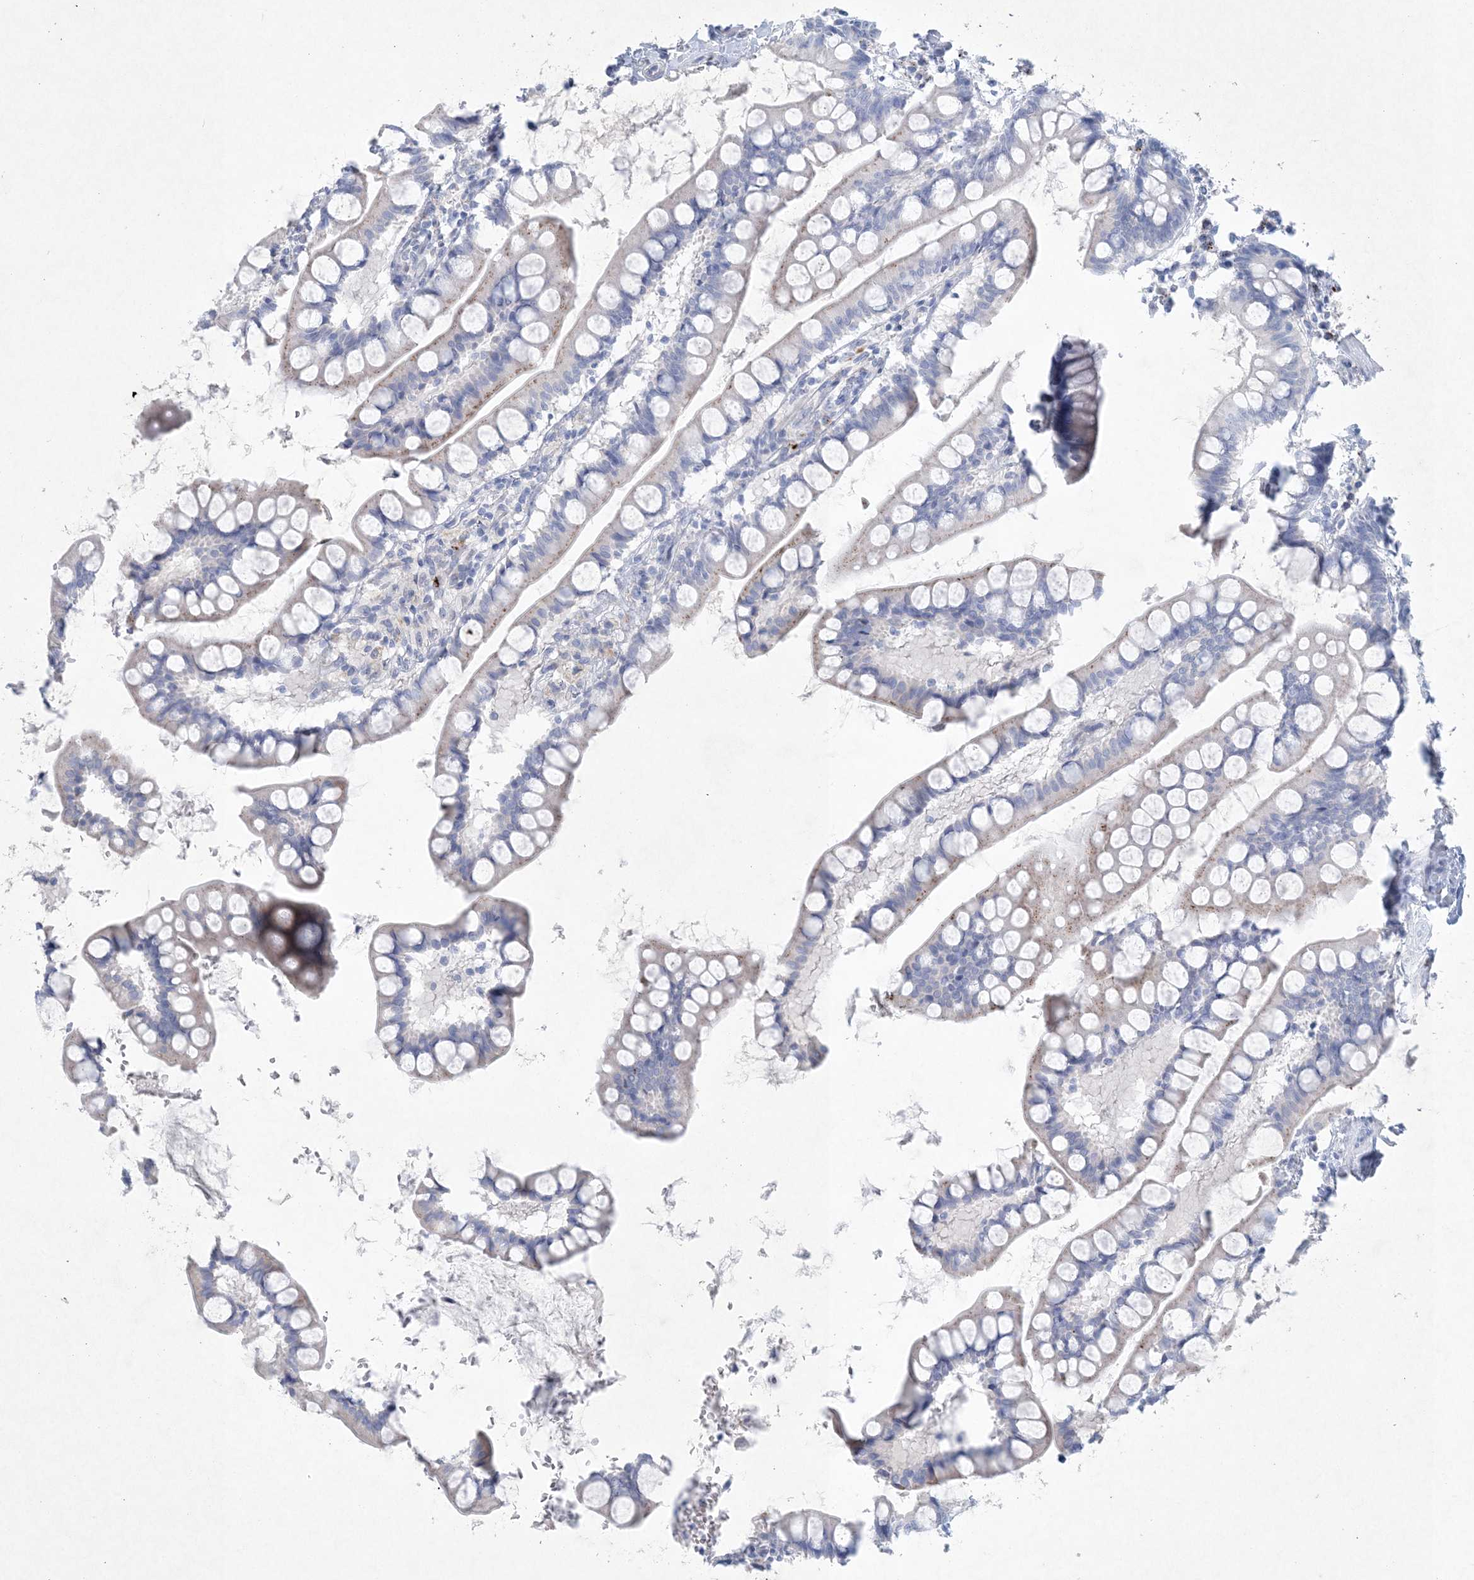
{"staining": {"intensity": "moderate", "quantity": "<25%", "location": "cytoplasmic/membranous"}, "tissue": "small intestine", "cell_type": "Glandular cells", "image_type": "normal", "snomed": [{"axis": "morphology", "description": "Normal tissue, NOS"}, {"axis": "topography", "description": "Small intestine"}], "caption": "A brown stain labels moderate cytoplasmic/membranous positivity of a protein in glandular cells of normal human small intestine.", "gene": "GABRG1", "patient": {"sex": "male", "age": 52}}